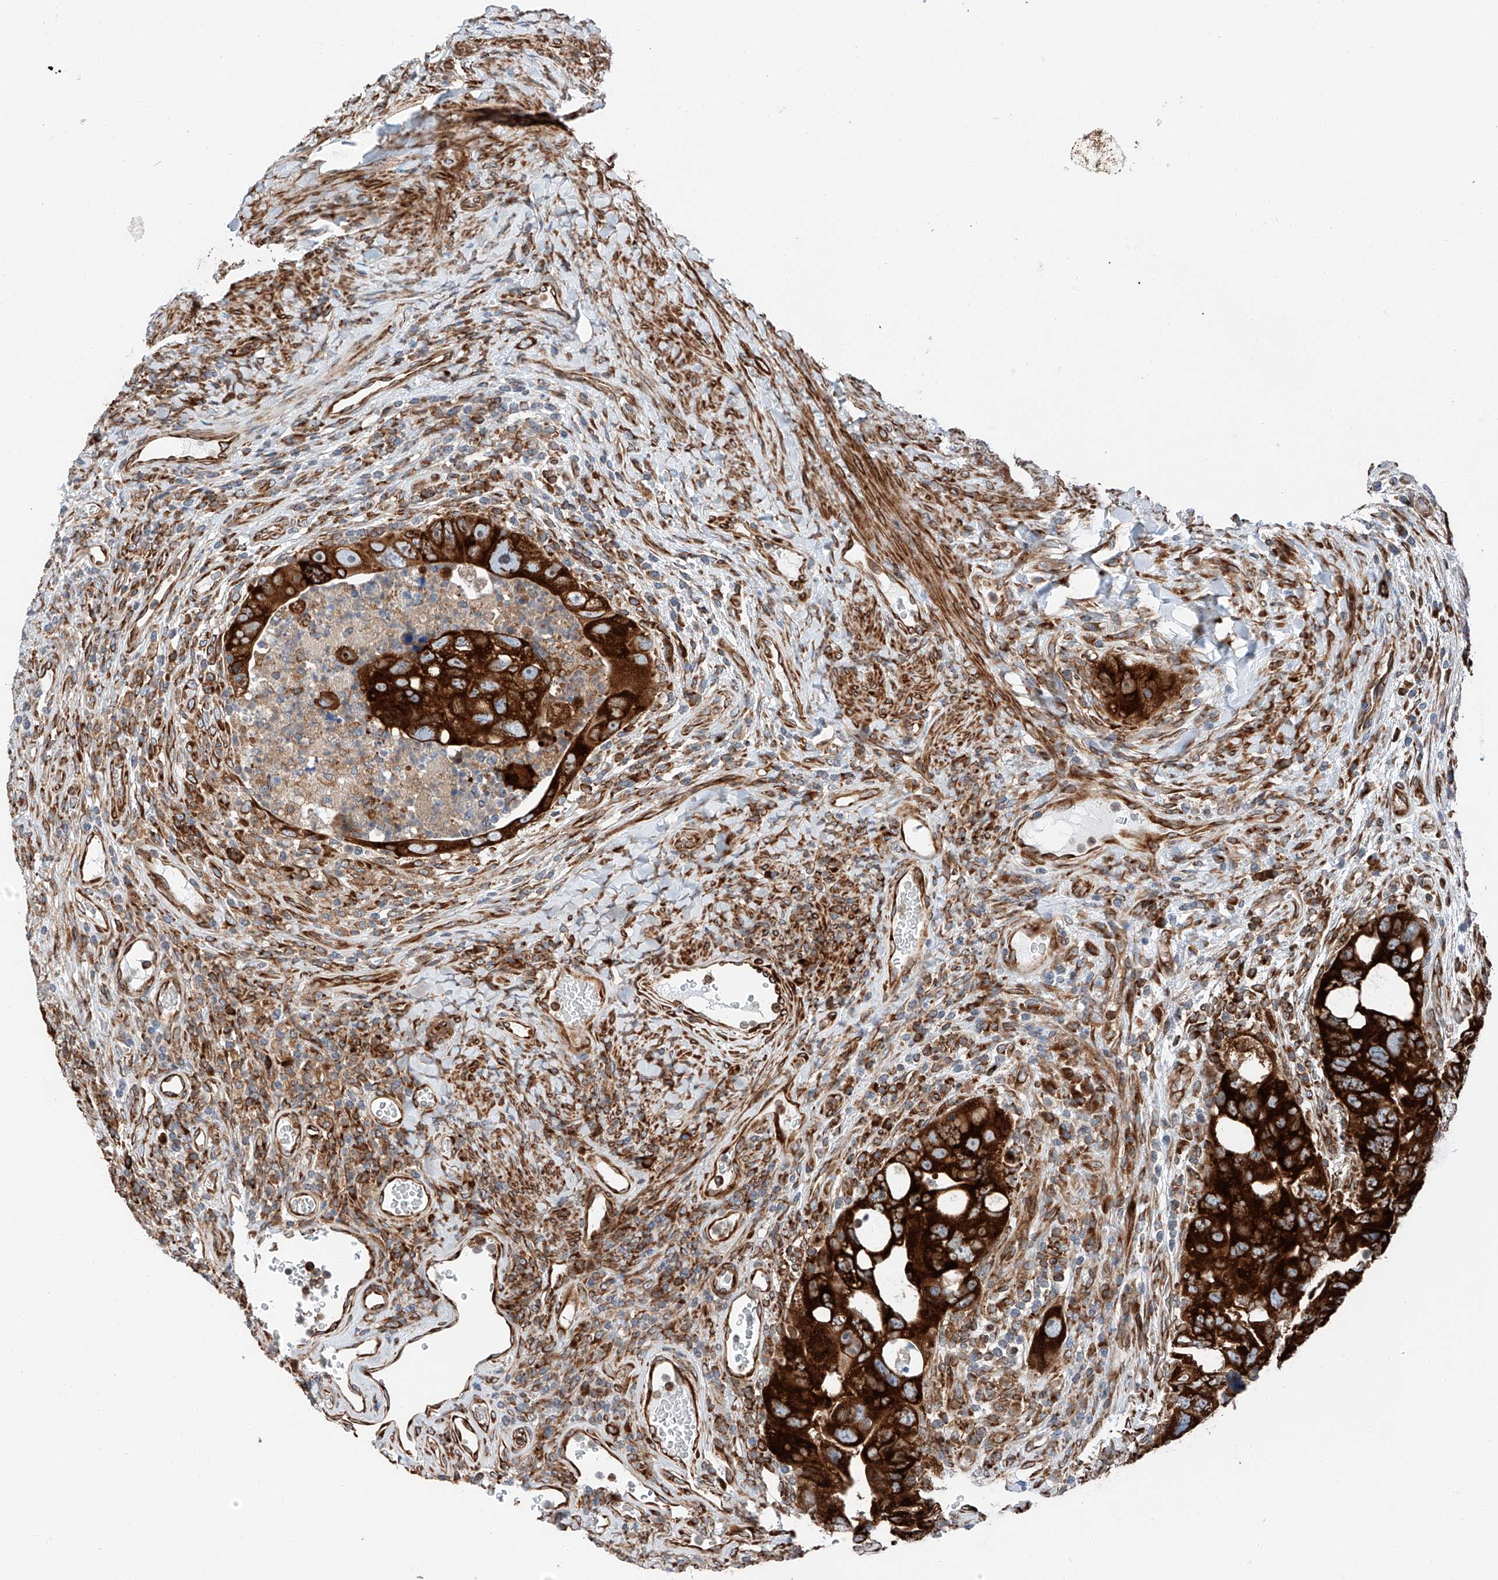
{"staining": {"intensity": "strong", "quantity": ">75%", "location": "cytoplasmic/membranous"}, "tissue": "colorectal cancer", "cell_type": "Tumor cells", "image_type": "cancer", "snomed": [{"axis": "morphology", "description": "Adenocarcinoma, NOS"}, {"axis": "topography", "description": "Rectum"}], "caption": "Brown immunohistochemical staining in colorectal cancer (adenocarcinoma) demonstrates strong cytoplasmic/membranous expression in approximately >75% of tumor cells.", "gene": "ZC3H15", "patient": {"sex": "male", "age": 59}}